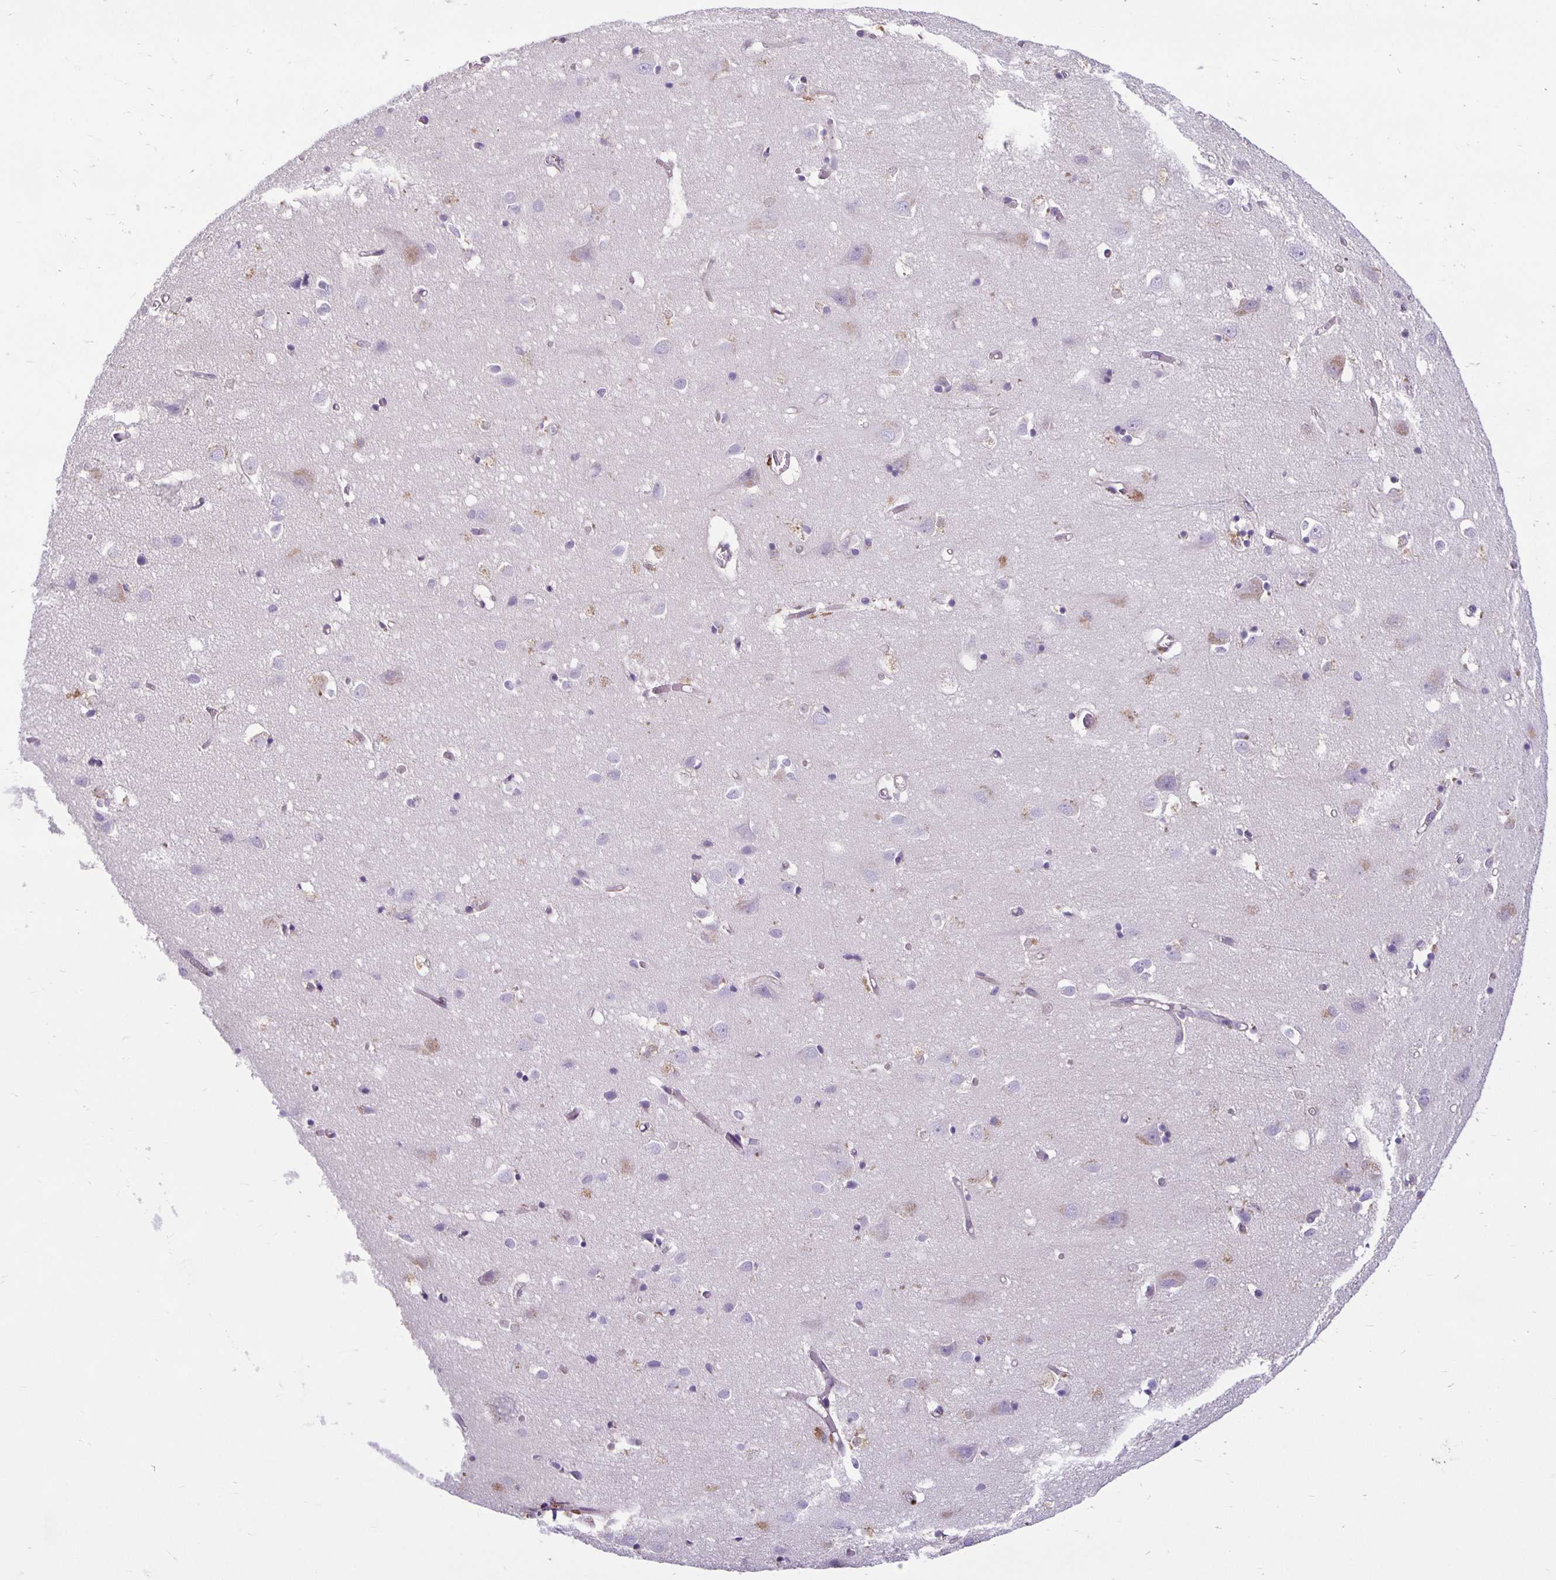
{"staining": {"intensity": "moderate", "quantity": "<25%", "location": "cytoplasmic/membranous"}, "tissue": "cerebral cortex", "cell_type": "Endothelial cells", "image_type": "normal", "snomed": [{"axis": "morphology", "description": "Normal tissue, NOS"}, {"axis": "topography", "description": "Cerebral cortex"}], "caption": "Protein staining by IHC demonstrates moderate cytoplasmic/membranous staining in approximately <25% of endothelial cells in normal cerebral cortex.", "gene": "TAX1BP3", "patient": {"sex": "male", "age": 70}}